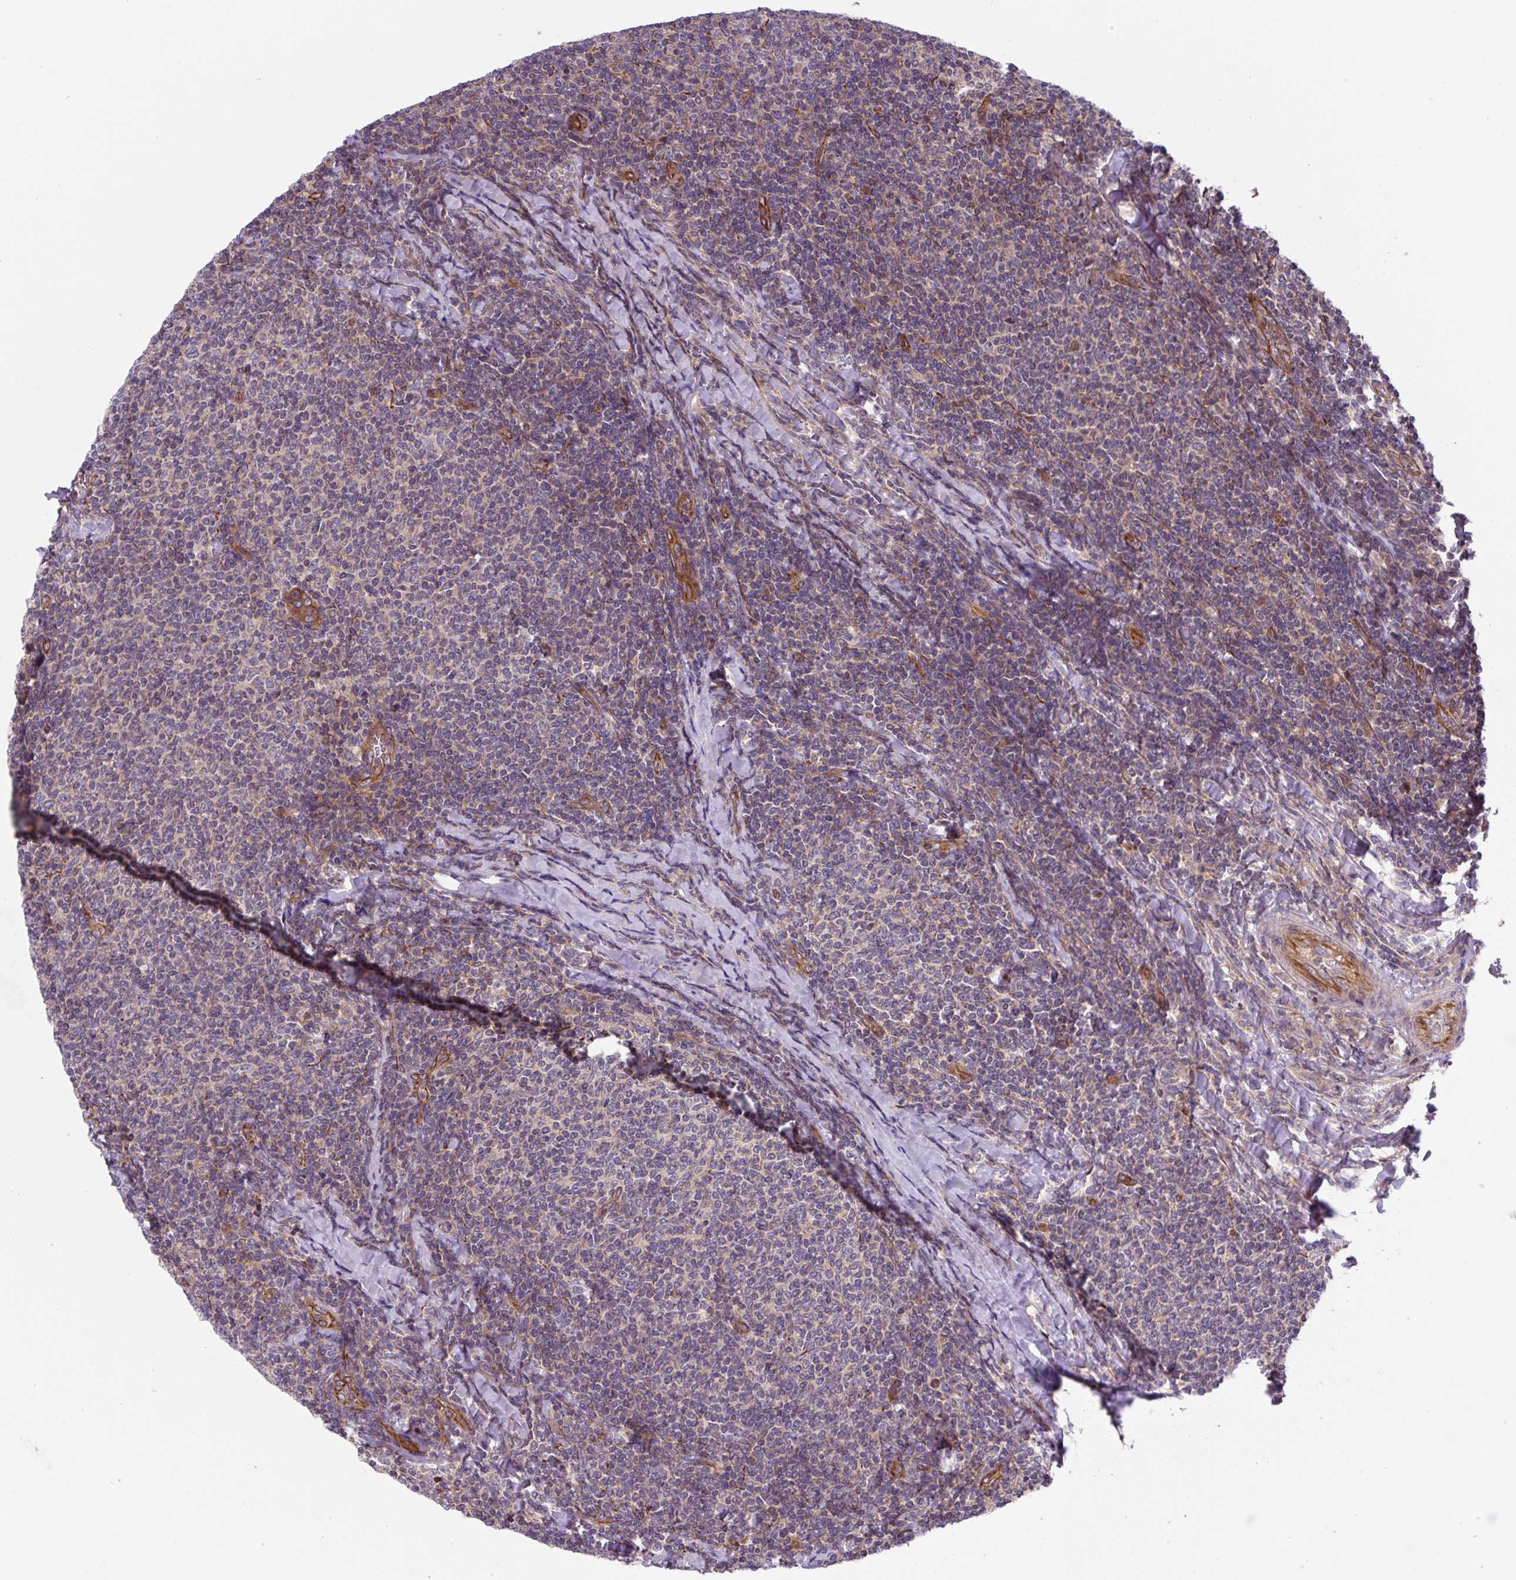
{"staining": {"intensity": "negative", "quantity": "none", "location": "none"}, "tissue": "lymphoma", "cell_type": "Tumor cells", "image_type": "cancer", "snomed": [{"axis": "morphology", "description": "Malignant lymphoma, non-Hodgkin's type, Low grade"}, {"axis": "topography", "description": "Lymph node"}], "caption": "Immunohistochemistry (IHC) image of lymphoma stained for a protein (brown), which exhibits no positivity in tumor cells.", "gene": "APOBEC3D", "patient": {"sex": "male", "age": 52}}